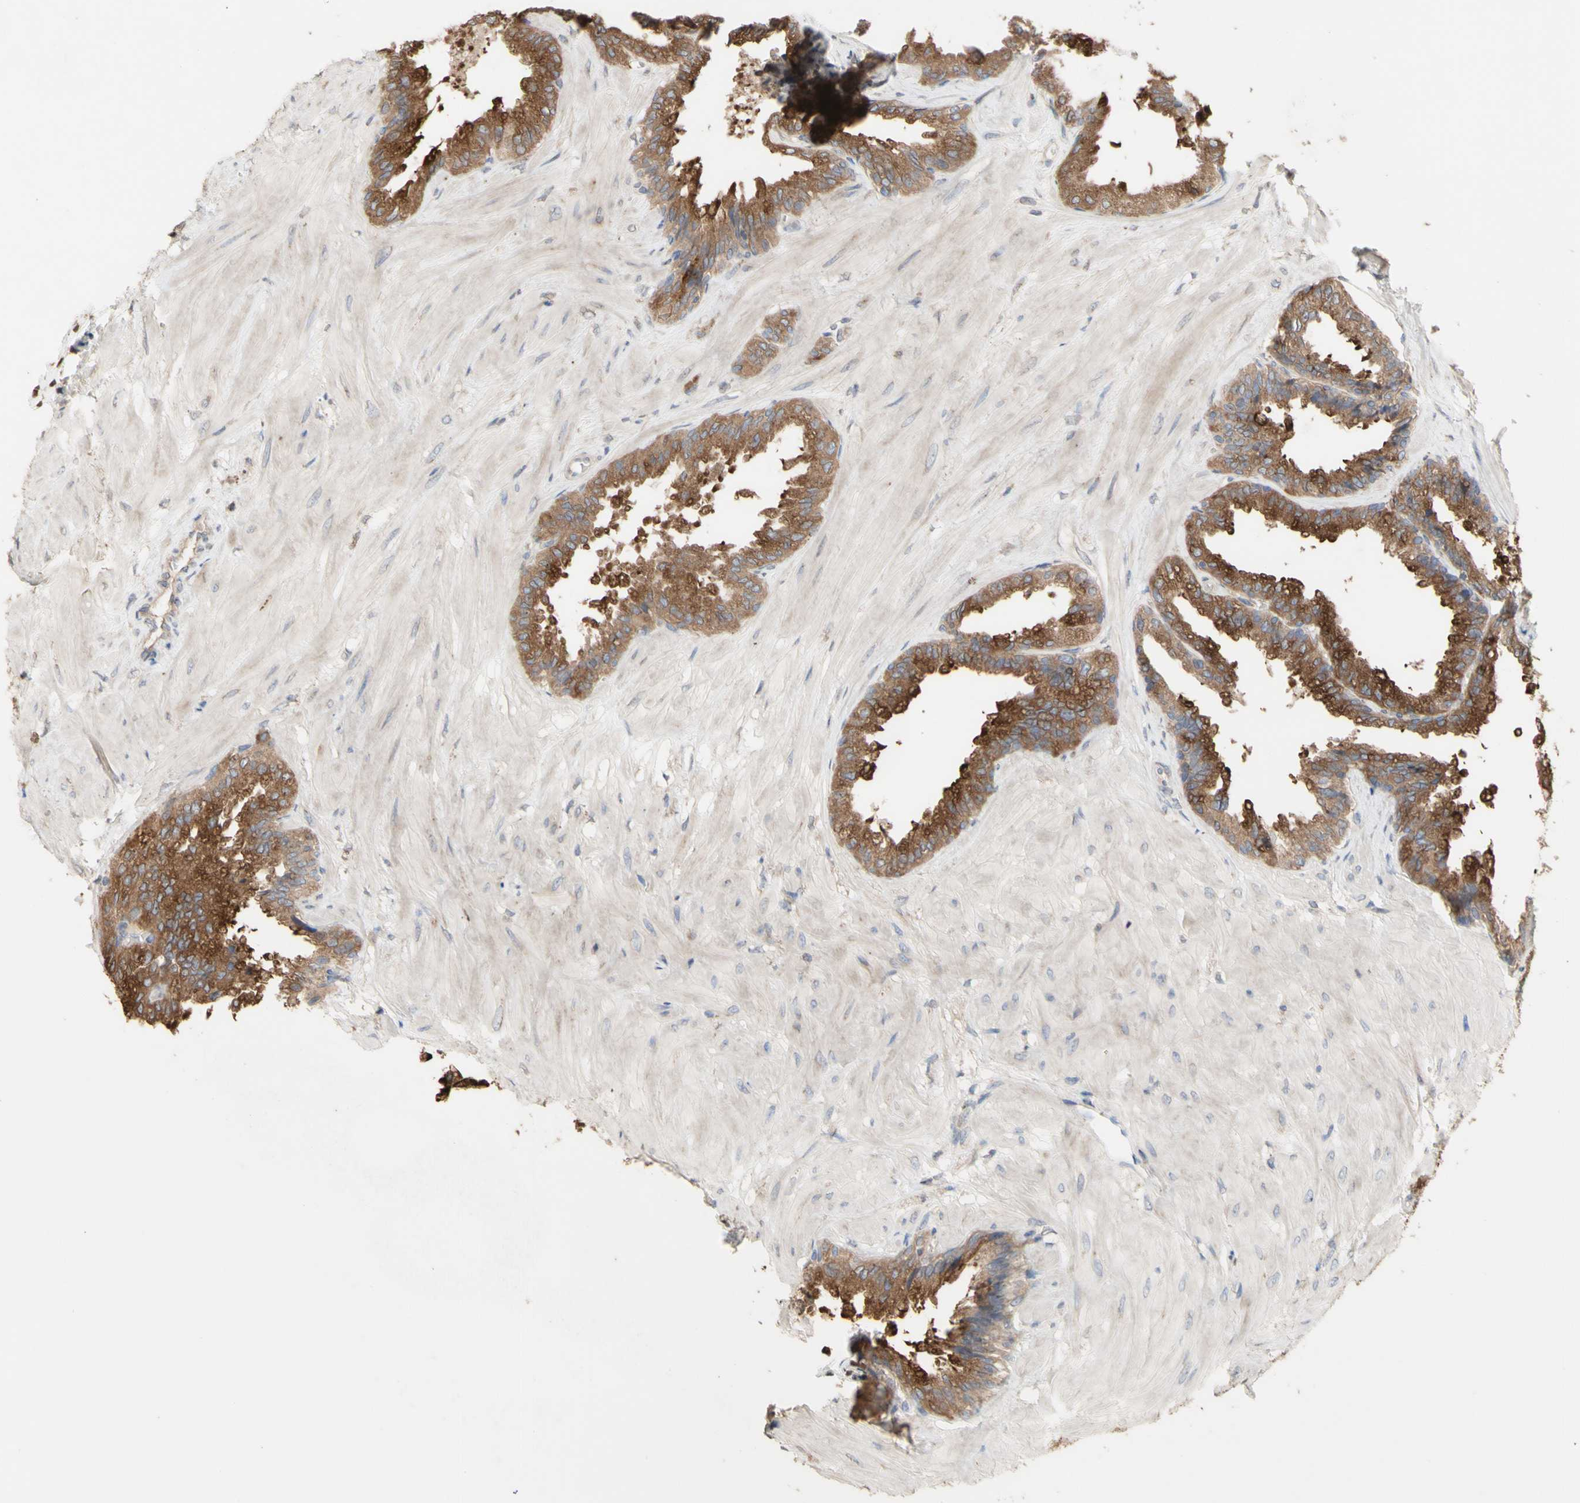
{"staining": {"intensity": "strong", "quantity": ">75%", "location": "cytoplasmic/membranous"}, "tissue": "seminal vesicle", "cell_type": "Glandular cells", "image_type": "normal", "snomed": [{"axis": "morphology", "description": "Normal tissue, NOS"}, {"axis": "topography", "description": "Seminal veicle"}], "caption": "Strong cytoplasmic/membranous protein staining is seen in about >75% of glandular cells in seminal vesicle. The staining is performed using DAB brown chromogen to label protein expression. The nuclei are counter-stained blue using hematoxylin.", "gene": "NECTIN3", "patient": {"sex": "male", "age": 46}}